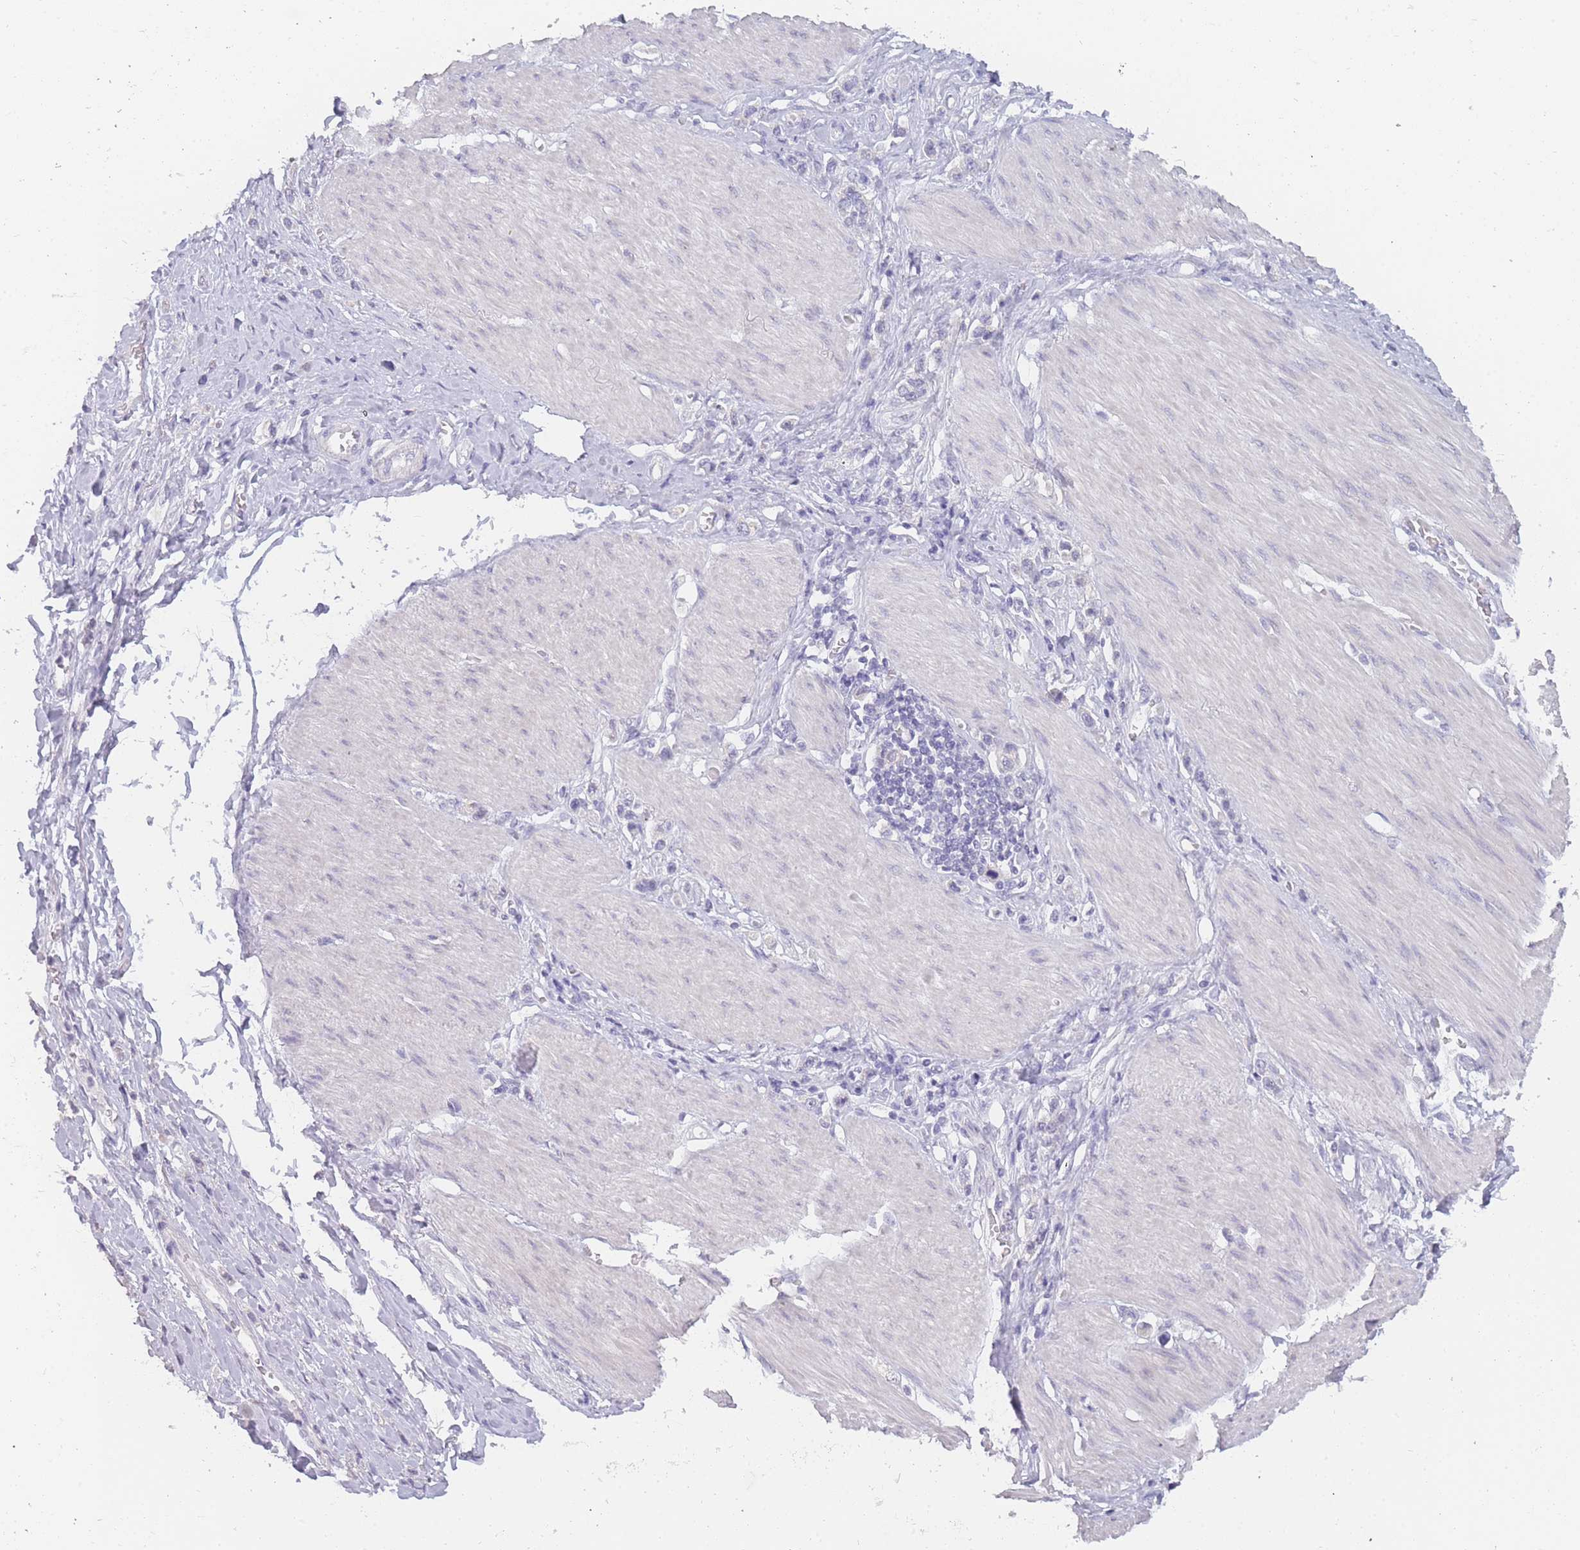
{"staining": {"intensity": "negative", "quantity": "none", "location": "none"}, "tissue": "stomach cancer", "cell_type": "Tumor cells", "image_type": "cancer", "snomed": [{"axis": "morphology", "description": "Adenocarcinoma, NOS"}, {"axis": "topography", "description": "Stomach"}], "caption": "Tumor cells show no significant protein expression in stomach cancer.", "gene": "INS", "patient": {"sex": "female", "age": 65}}